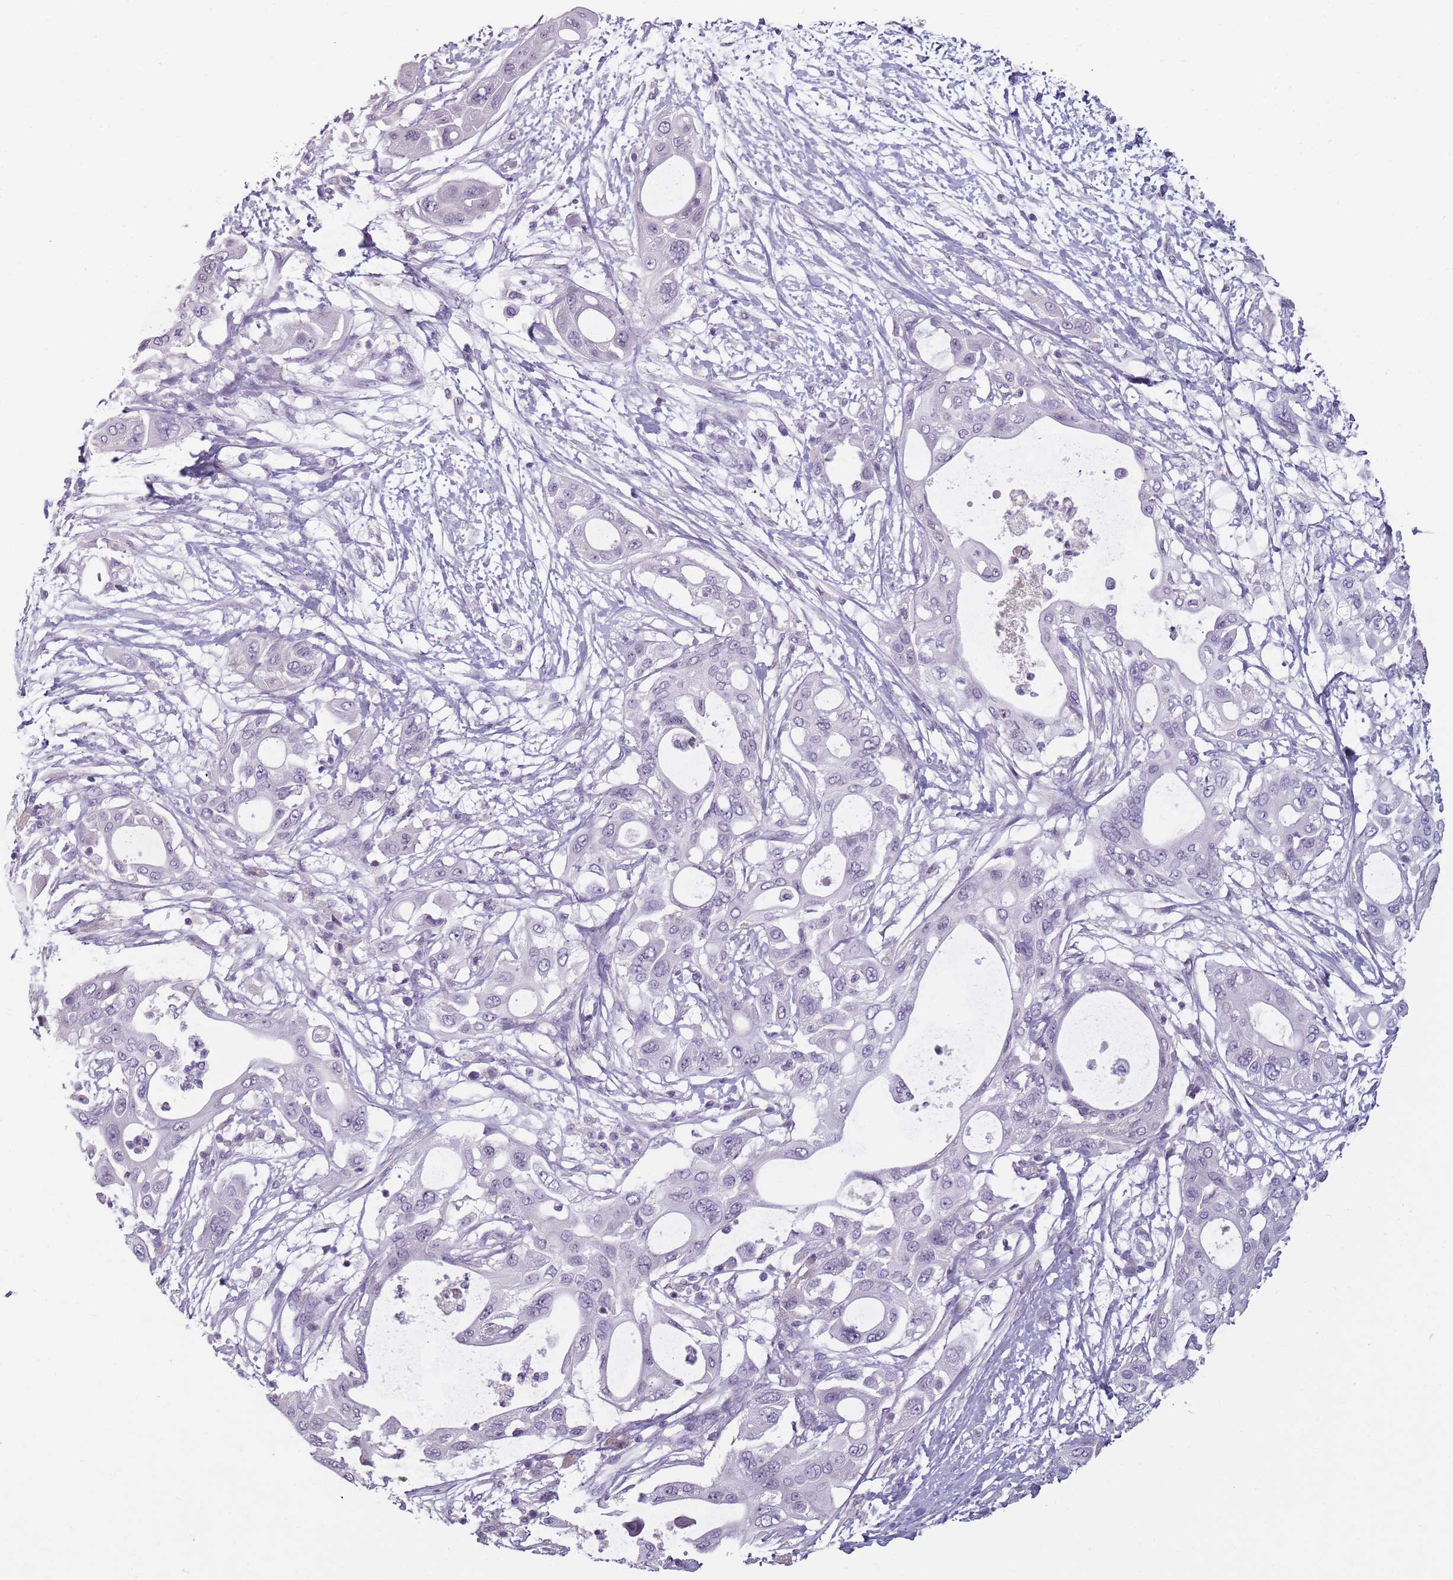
{"staining": {"intensity": "negative", "quantity": "none", "location": "none"}, "tissue": "pancreatic cancer", "cell_type": "Tumor cells", "image_type": "cancer", "snomed": [{"axis": "morphology", "description": "Adenocarcinoma, NOS"}, {"axis": "topography", "description": "Pancreas"}], "caption": "IHC histopathology image of adenocarcinoma (pancreatic) stained for a protein (brown), which shows no staining in tumor cells.", "gene": "PIEZO1", "patient": {"sex": "male", "age": 68}}